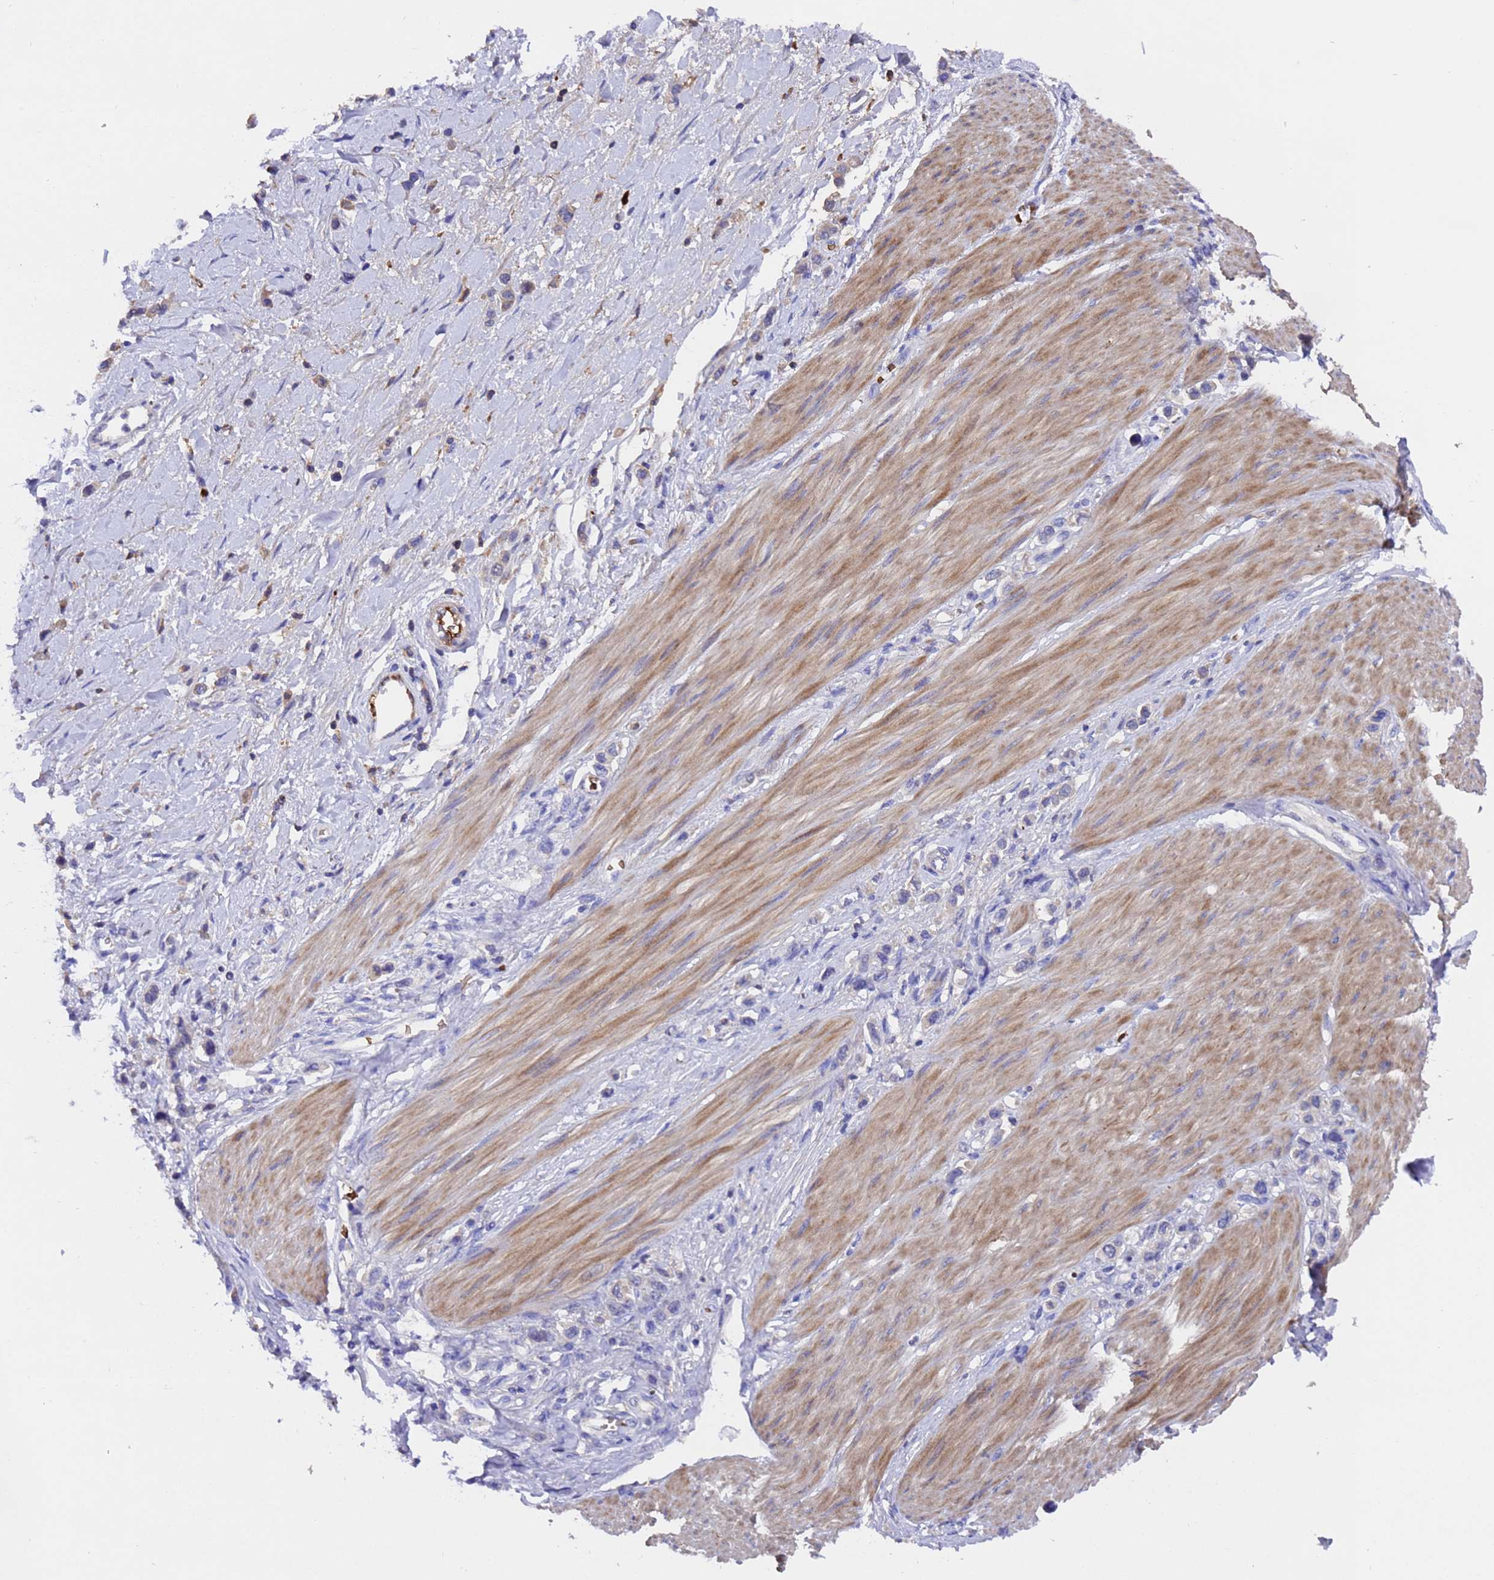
{"staining": {"intensity": "negative", "quantity": "none", "location": "none"}, "tissue": "stomach cancer", "cell_type": "Tumor cells", "image_type": "cancer", "snomed": [{"axis": "morphology", "description": "Normal tissue, NOS"}, {"axis": "morphology", "description": "Adenocarcinoma, NOS"}, {"axis": "topography", "description": "Stomach, upper"}, {"axis": "topography", "description": "Stomach"}], "caption": "Stomach adenocarcinoma stained for a protein using immunohistochemistry (IHC) demonstrates no staining tumor cells.", "gene": "ELP6", "patient": {"sex": "female", "age": 65}}